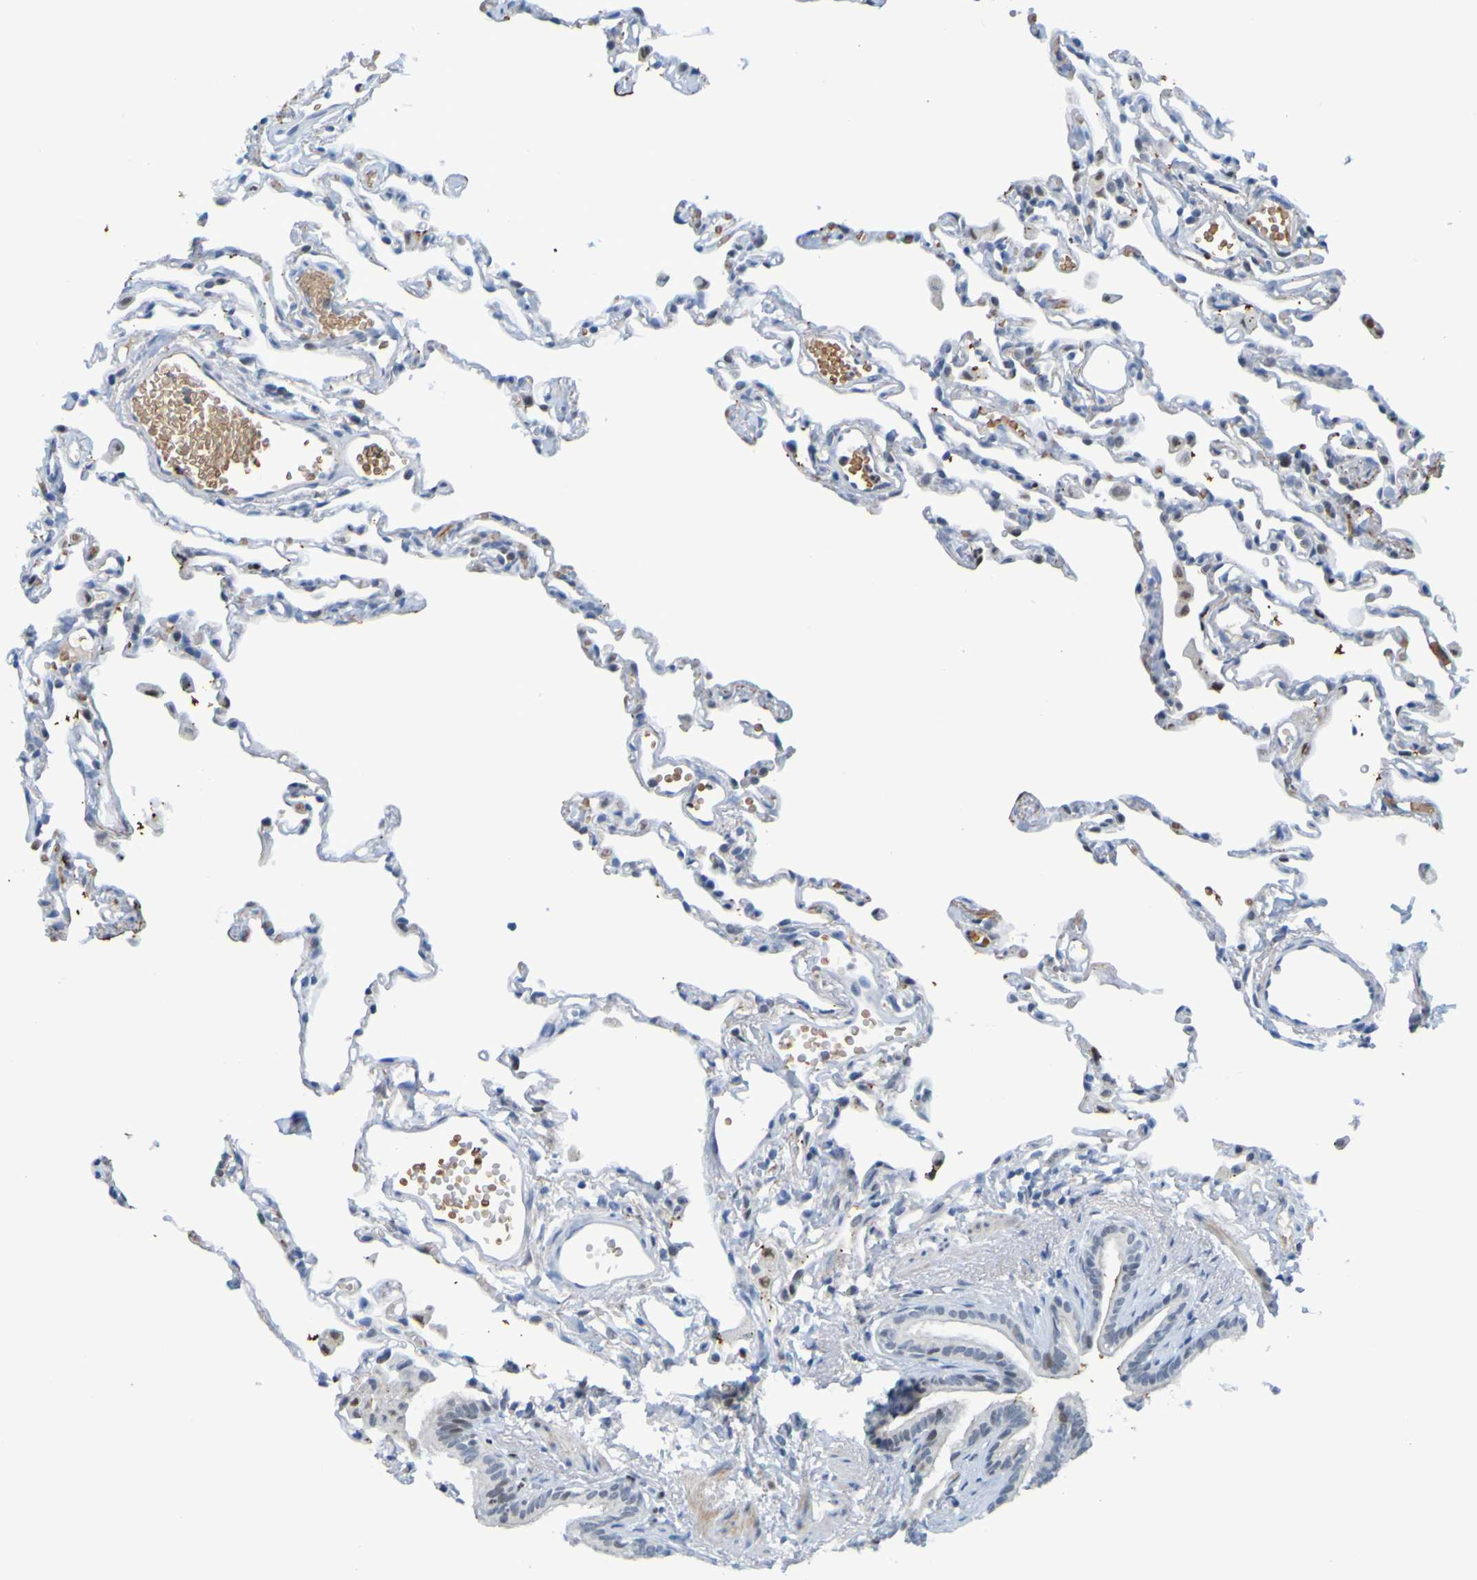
{"staining": {"intensity": "negative", "quantity": "none", "location": "none"}, "tissue": "lung", "cell_type": "Alveolar cells", "image_type": "normal", "snomed": [{"axis": "morphology", "description": "Normal tissue, NOS"}, {"axis": "topography", "description": "Lung"}], "caption": "This is a photomicrograph of immunohistochemistry (IHC) staining of normal lung, which shows no expression in alveolar cells. The staining was performed using DAB (3,3'-diaminobenzidine) to visualize the protein expression in brown, while the nuclei were stained in blue with hematoxylin (Magnification: 20x).", "gene": "USP36", "patient": {"sex": "female", "age": 49}}